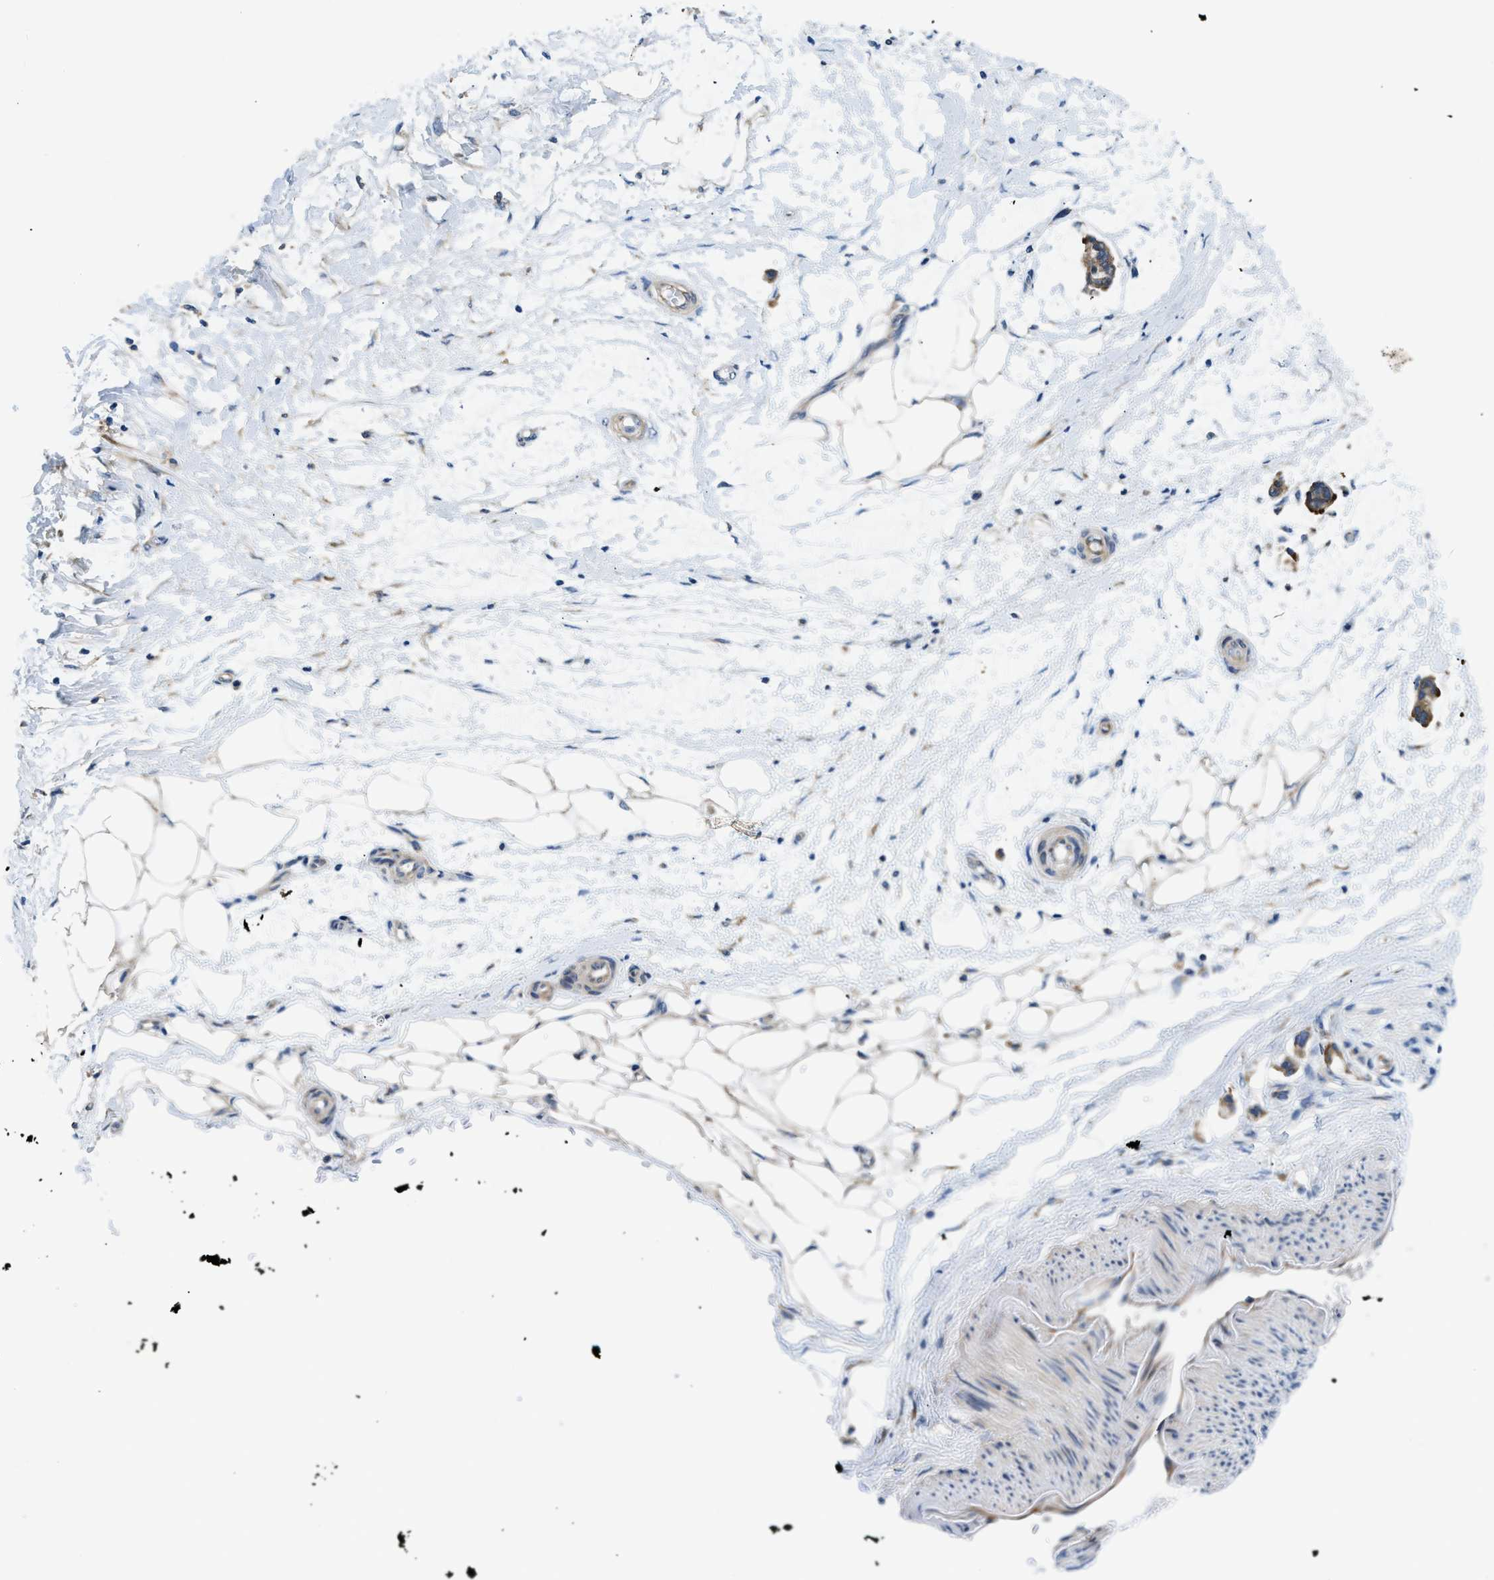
{"staining": {"intensity": "negative", "quantity": "none", "location": "none"}, "tissue": "adipose tissue", "cell_type": "Adipocytes", "image_type": "normal", "snomed": [{"axis": "morphology", "description": "Normal tissue, NOS"}, {"axis": "morphology", "description": "Adenocarcinoma, NOS"}, {"axis": "topography", "description": "Colon"}, {"axis": "topography", "description": "Peripheral nerve tissue"}], "caption": "IHC image of unremarkable adipose tissue: human adipose tissue stained with DAB (3,3'-diaminobenzidine) reveals no significant protein expression in adipocytes.", "gene": "LPIN2", "patient": {"sex": "male", "age": 14}}